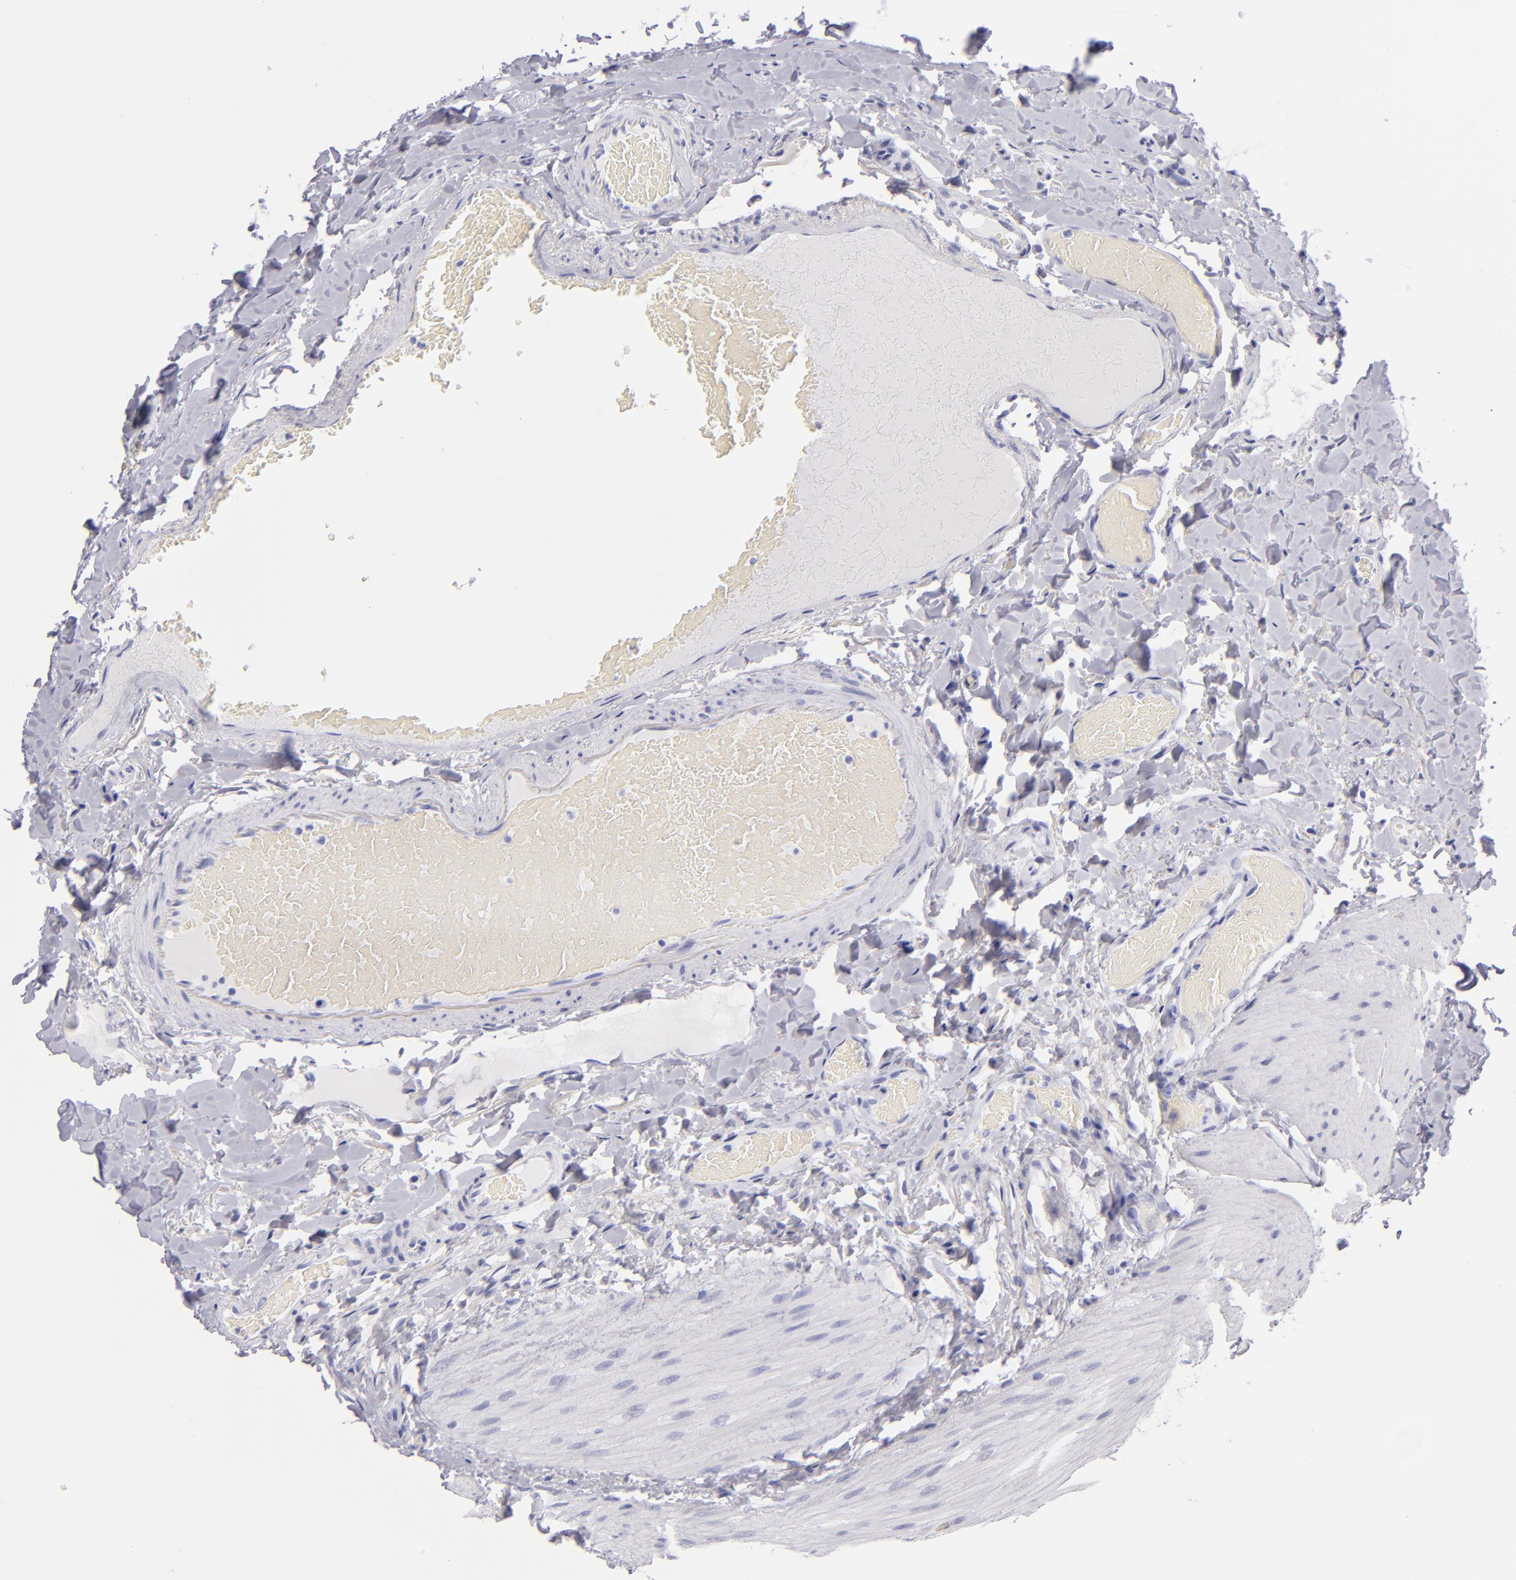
{"staining": {"intensity": "negative", "quantity": "none", "location": "none"}, "tissue": "duodenum", "cell_type": "Glandular cells", "image_type": "normal", "snomed": [{"axis": "morphology", "description": "Normal tissue, NOS"}, {"axis": "topography", "description": "Duodenum"}], "caption": "A histopathology image of duodenum stained for a protein shows no brown staining in glandular cells. (Brightfield microscopy of DAB (3,3'-diaminobenzidine) IHC at high magnification).", "gene": "PVALB", "patient": {"sex": "male", "age": 66}}